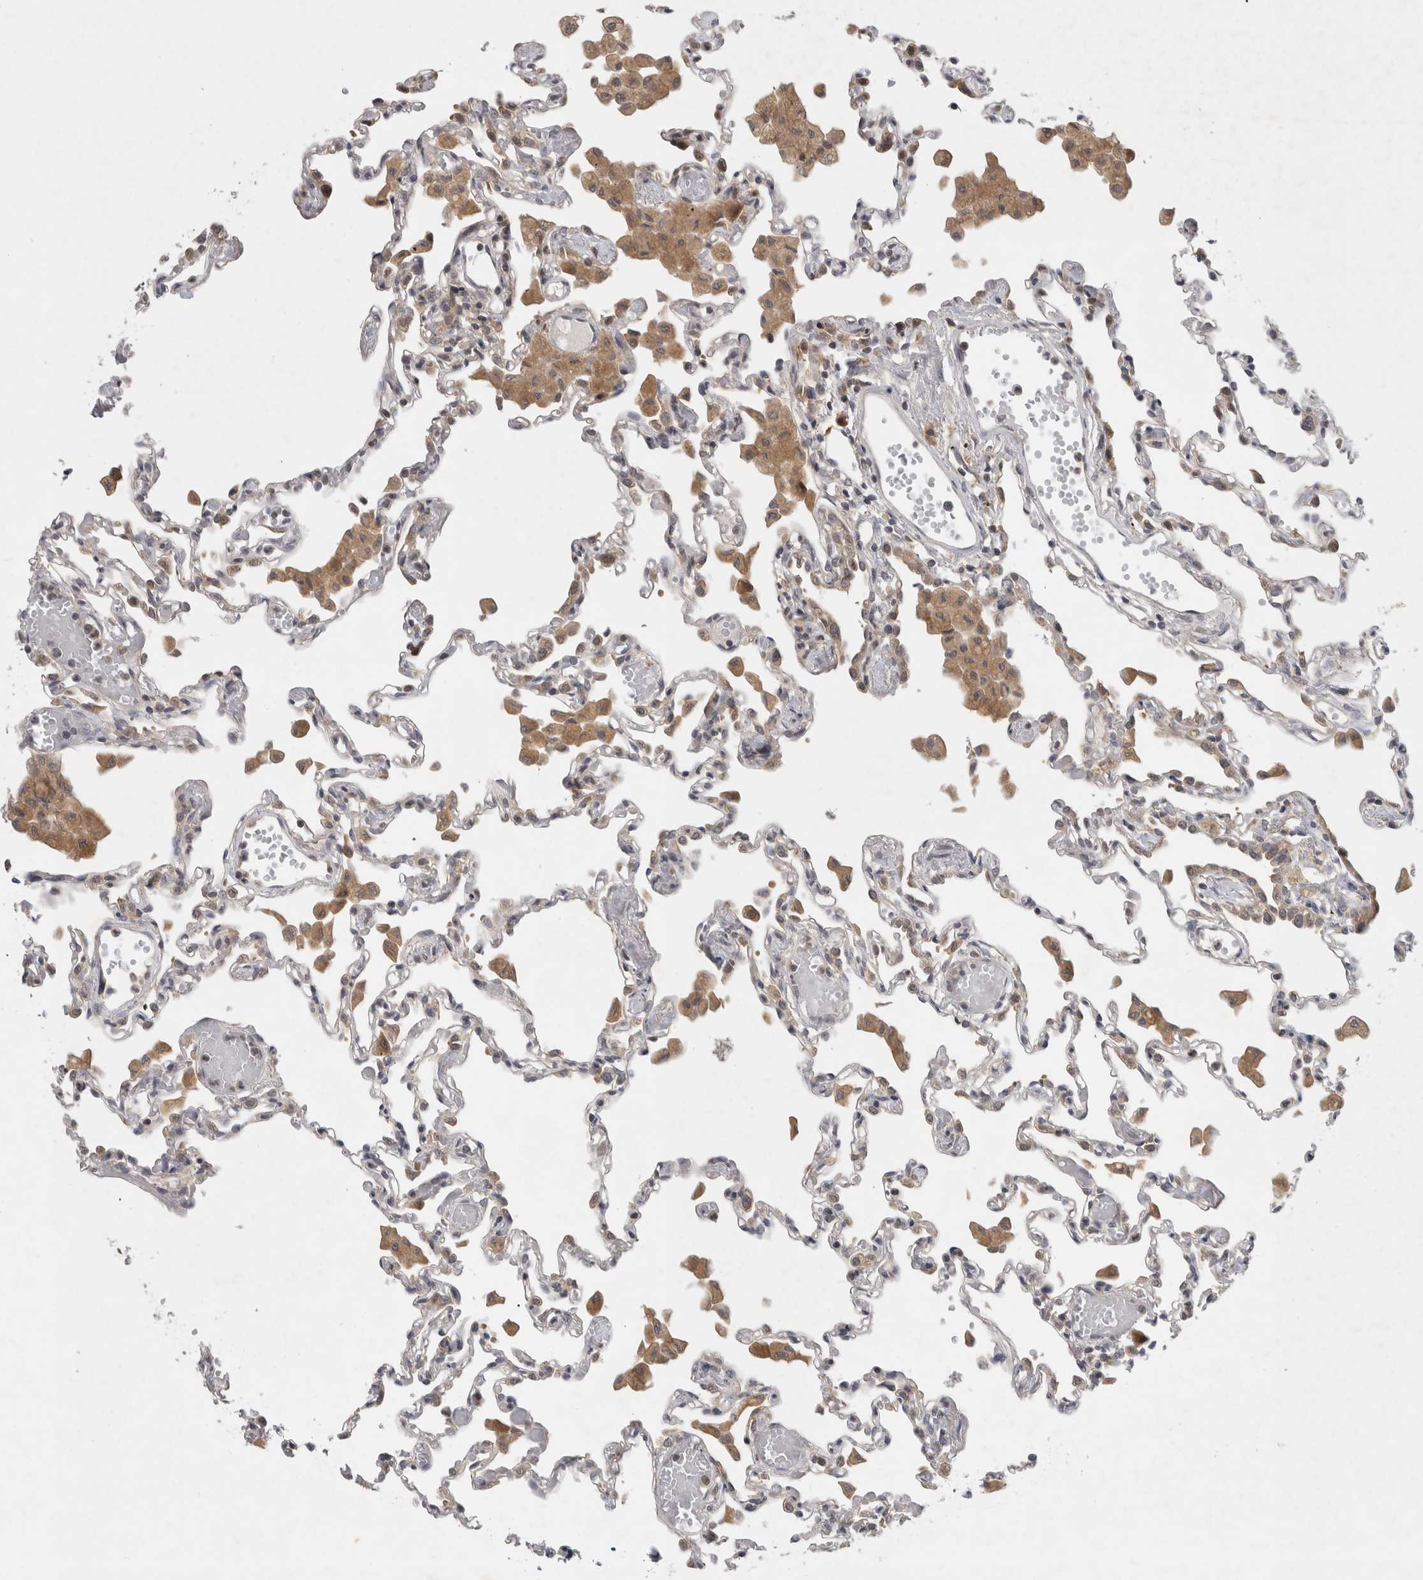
{"staining": {"intensity": "negative", "quantity": "none", "location": "none"}, "tissue": "lung", "cell_type": "Alveolar cells", "image_type": "normal", "snomed": [{"axis": "morphology", "description": "Normal tissue, NOS"}, {"axis": "topography", "description": "Bronchus"}, {"axis": "topography", "description": "Lung"}], "caption": "Alveolar cells show no significant staining in normal lung. Brightfield microscopy of IHC stained with DAB (3,3'-diaminobenzidine) (brown) and hematoxylin (blue), captured at high magnification.", "gene": "AASDHPPT", "patient": {"sex": "female", "age": 49}}